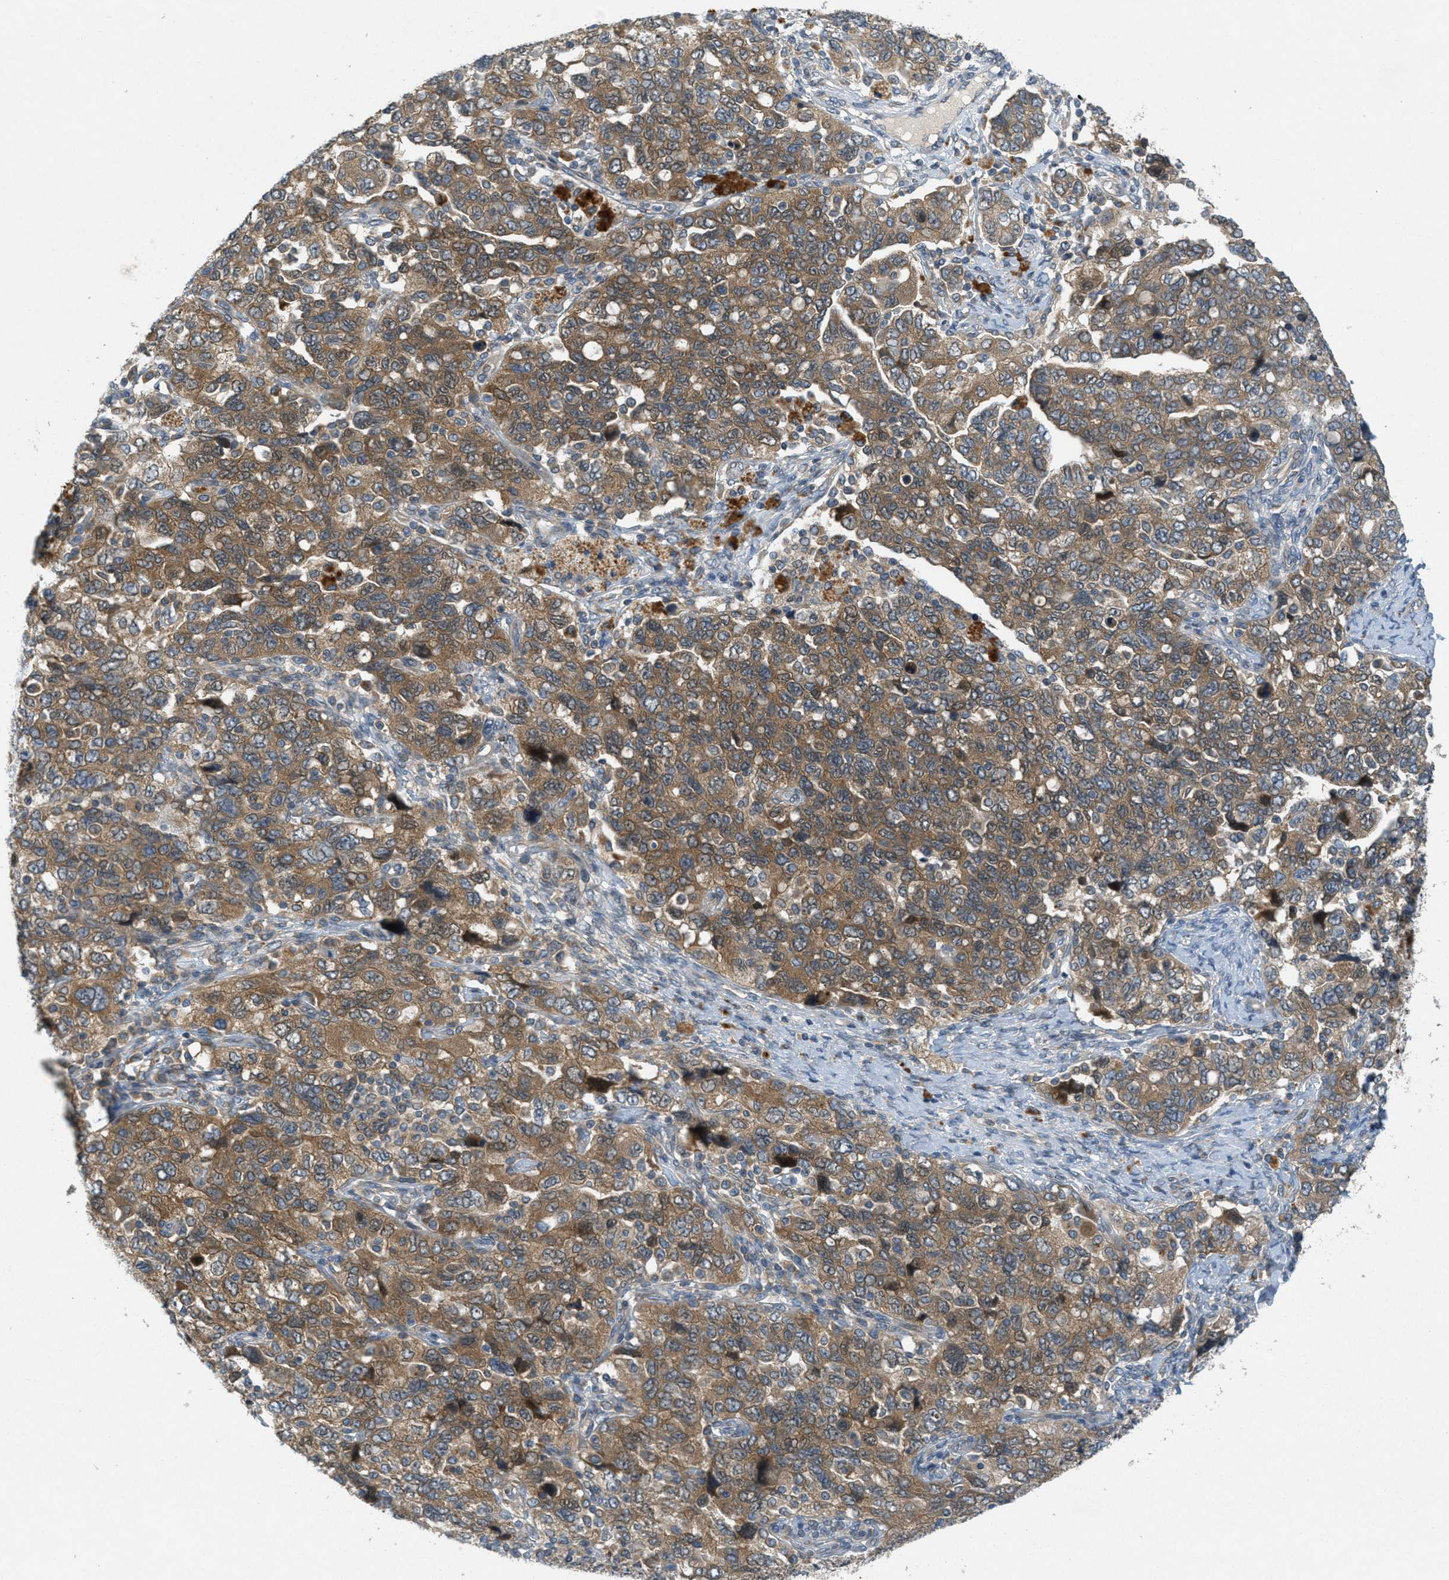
{"staining": {"intensity": "moderate", "quantity": ">75%", "location": "cytoplasmic/membranous"}, "tissue": "ovarian cancer", "cell_type": "Tumor cells", "image_type": "cancer", "snomed": [{"axis": "morphology", "description": "Carcinoma, NOS"}, {"axis": "morphology", "description": "Cystadenocarcinoma, serous, NOS"}, {"axis": "topography", "description": "Ovary"}], "caption": "Protein expression analysis of ovarian cancer exhibits moderate cytoplasmic/membranous expression in about >75% of tumor cells. The staining was performed using DAB, with brown indicating positive protein expression. Nuclei are stained blue with hematoxylin.", "gene": "SIGMAR1", "patient": {"sex": "female", "age": 69}}